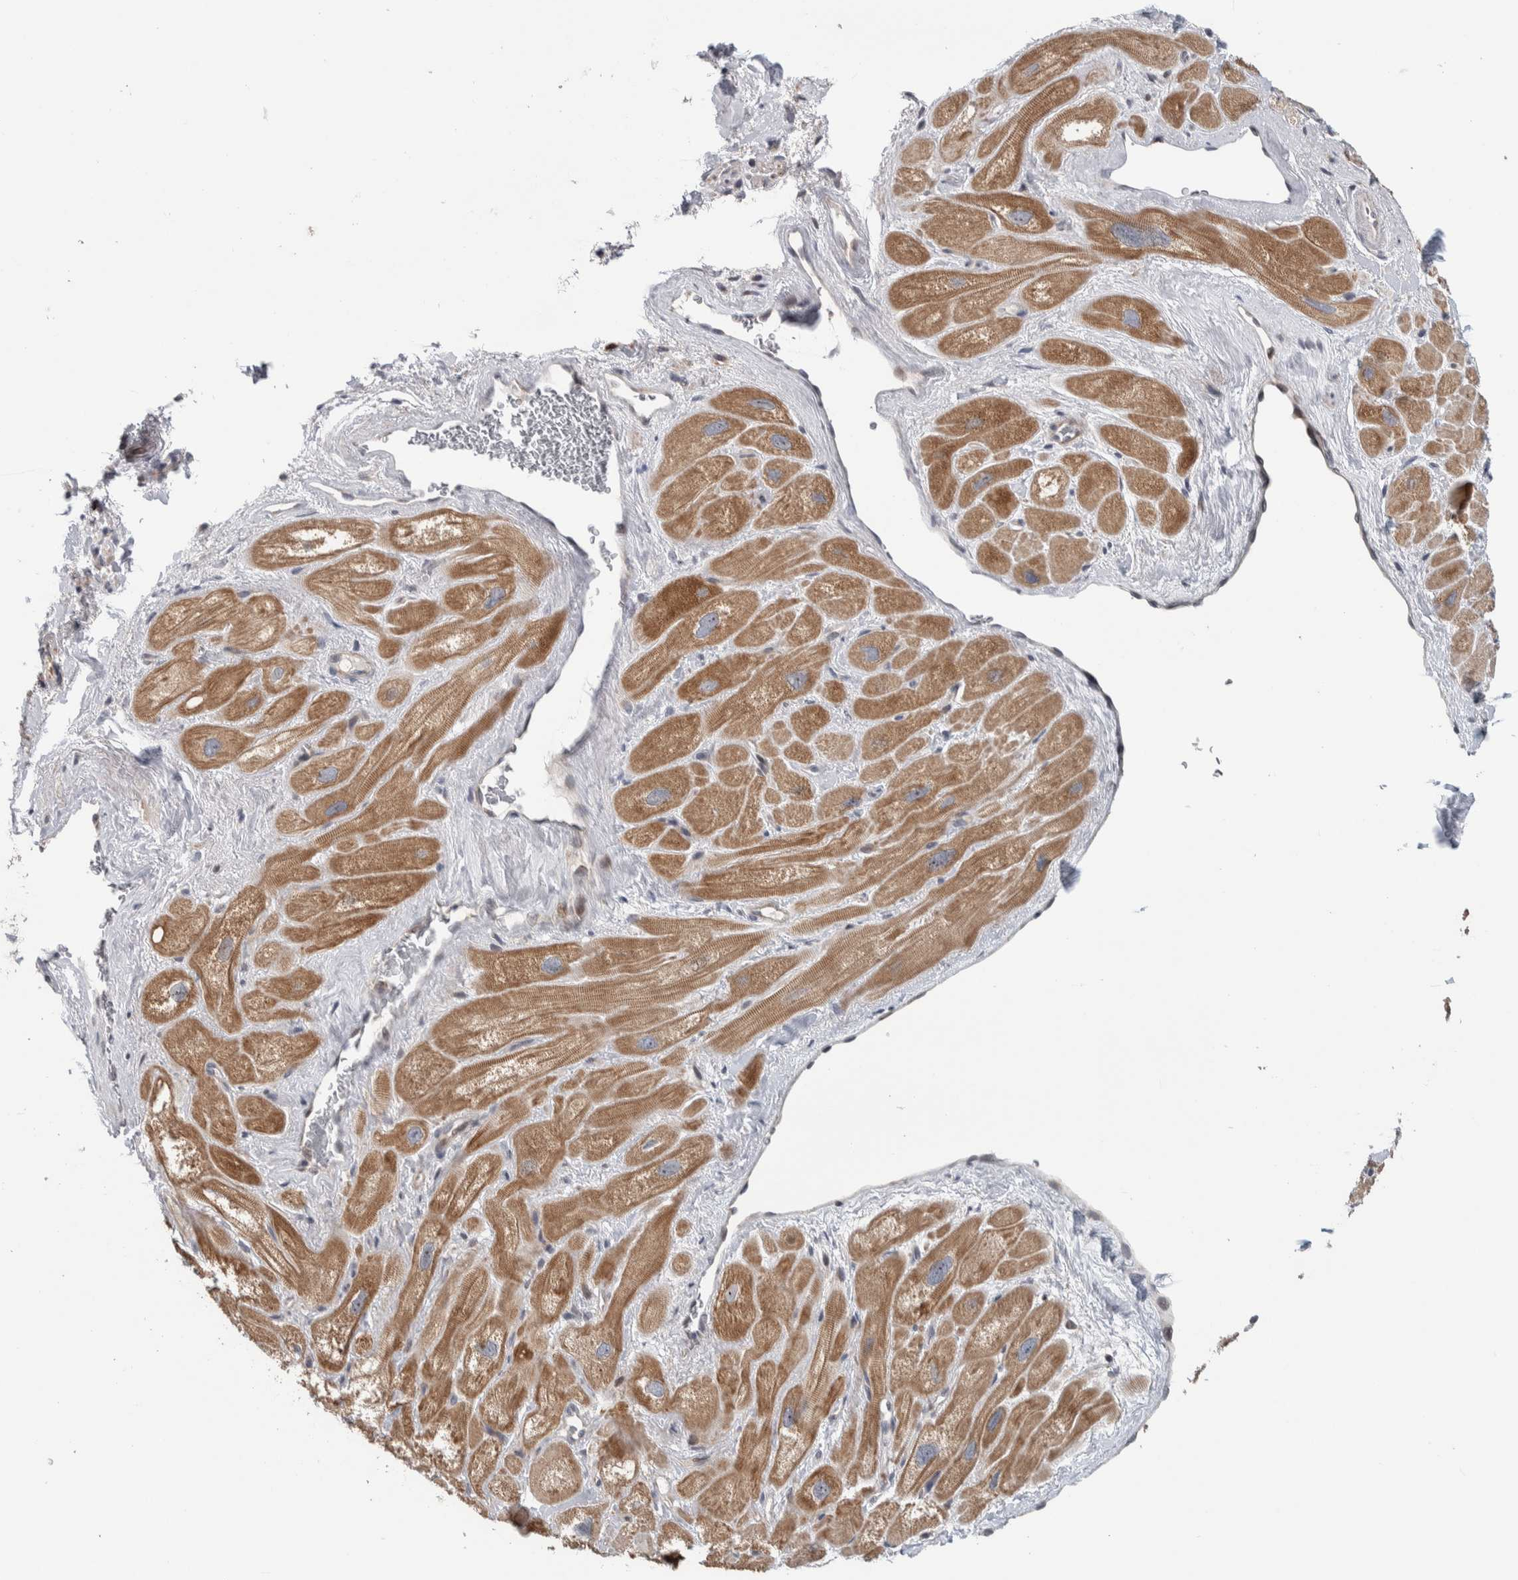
{"staining": {"intensity": "moderate", "quantity": ">75%", "location": "cytoplasmic/membranous"}, "tissue": "heart muscle", "cell_type": "Cardiomyocytes", "image_type": "normal", "snomed": [{"axis": "morphology", "description": "Normal tissue, NOS"}, {"axis": "topography", "description": "Heart"}], "caption": "Immunohistochemical staining of benign heart muscle displays moderate cytoplasmic/membranous protein positivity in approximately >75% of cardiomyocytes.", "gene": "PRRG4", "patient": {"sex": "male", "age": 49}}